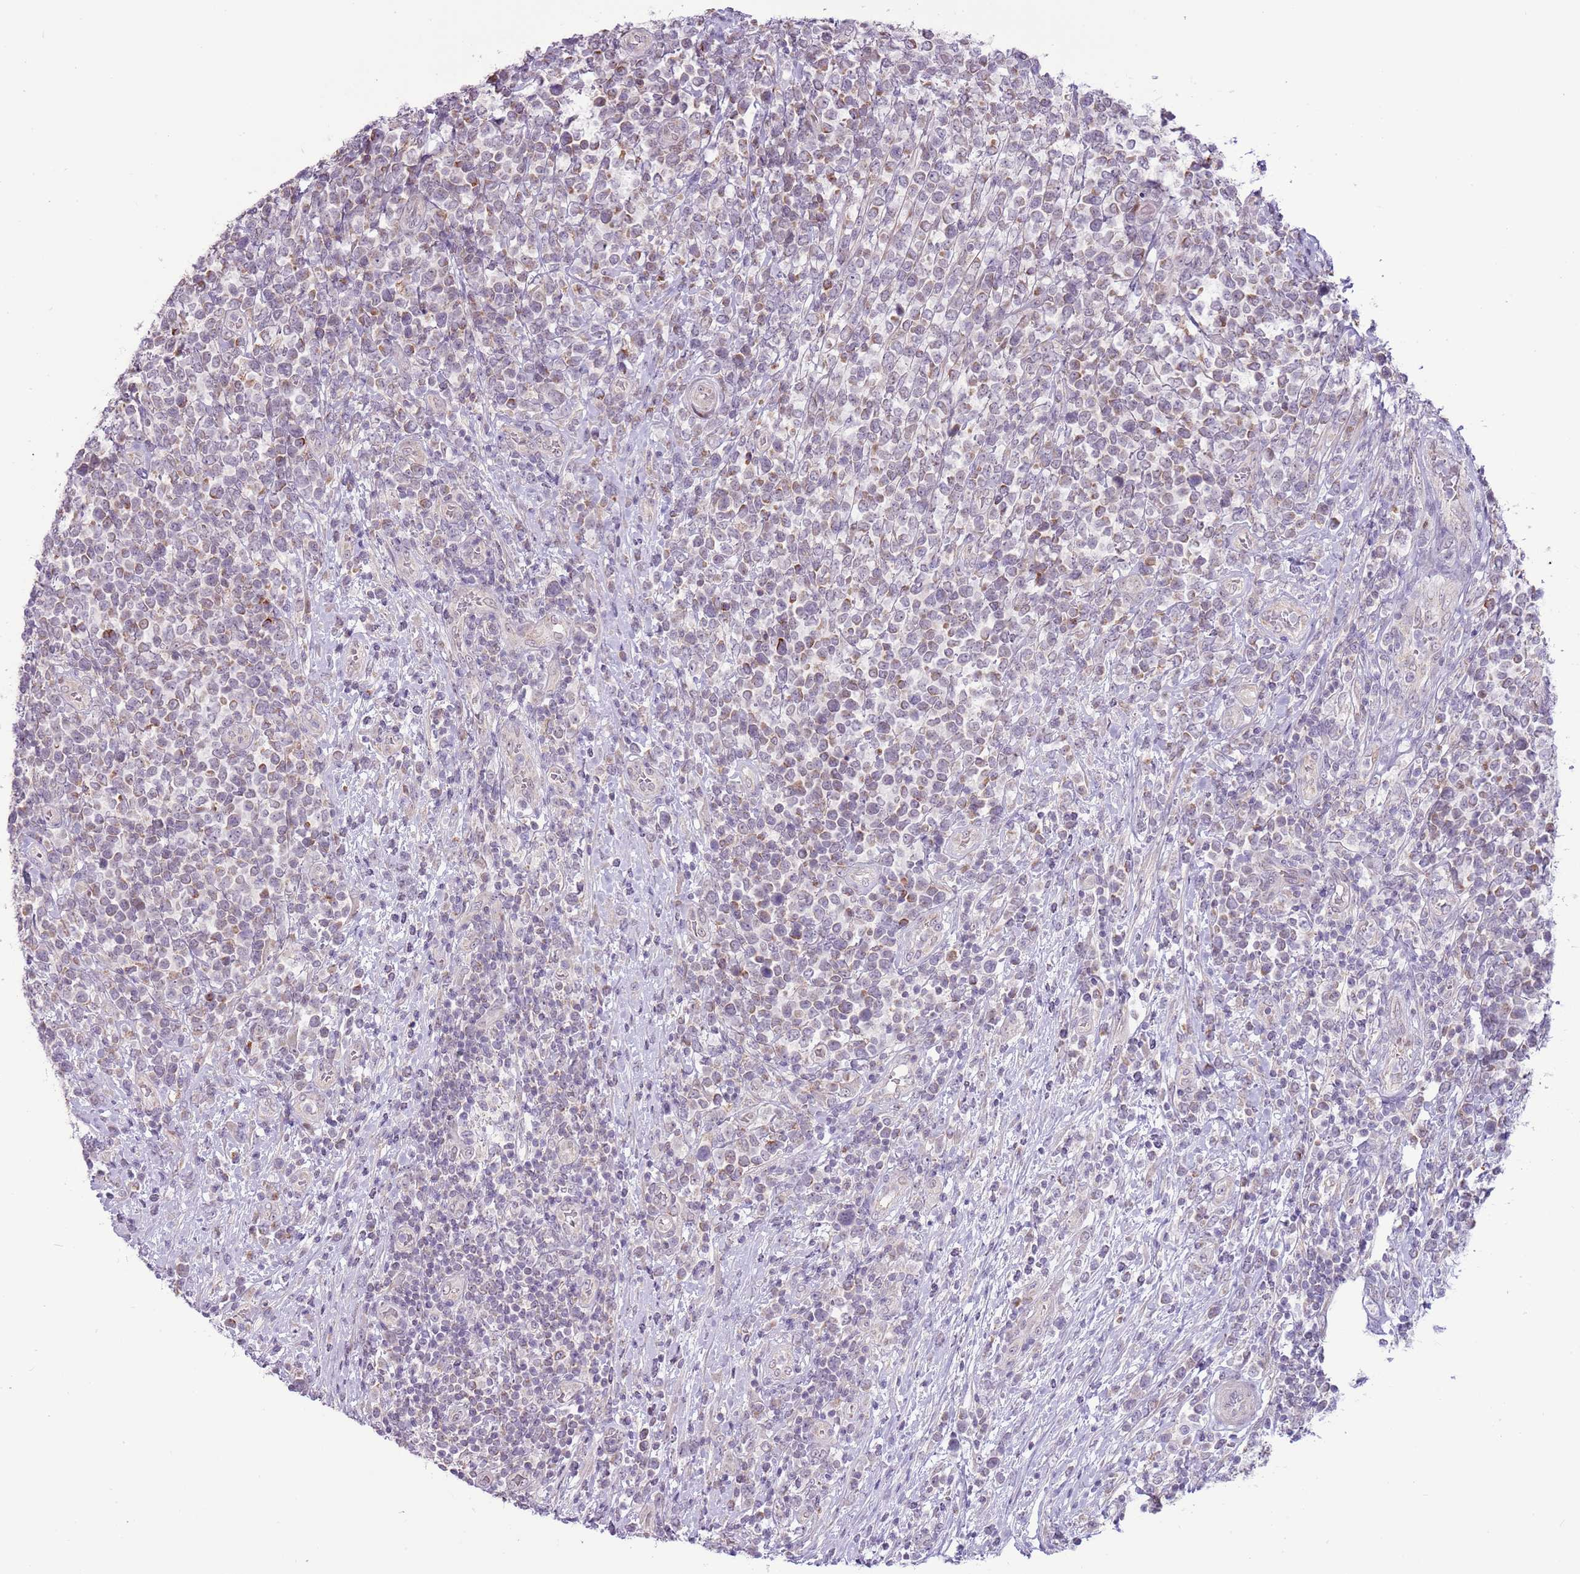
{"staining": {"intensity": "negative", "quantity": "none", "location": "none"}, "tissue": "lymphoma", "cell_type": "Tumor cells", "image_type": "cancer", "snomed": [{"axis": "morphology", "description": "Malignant lymphoma, non-Hodgkin's type, High grade"}, {"axis": "topography", "description": "Soft tissue"}], "caption": "A histopathology image of human high-grade malignant lymphoma, non-Hodgkin's type is negative for staining in tumor cells.", "gene": "MLLT11", "patient": {"sex": "female", "age": 56}}